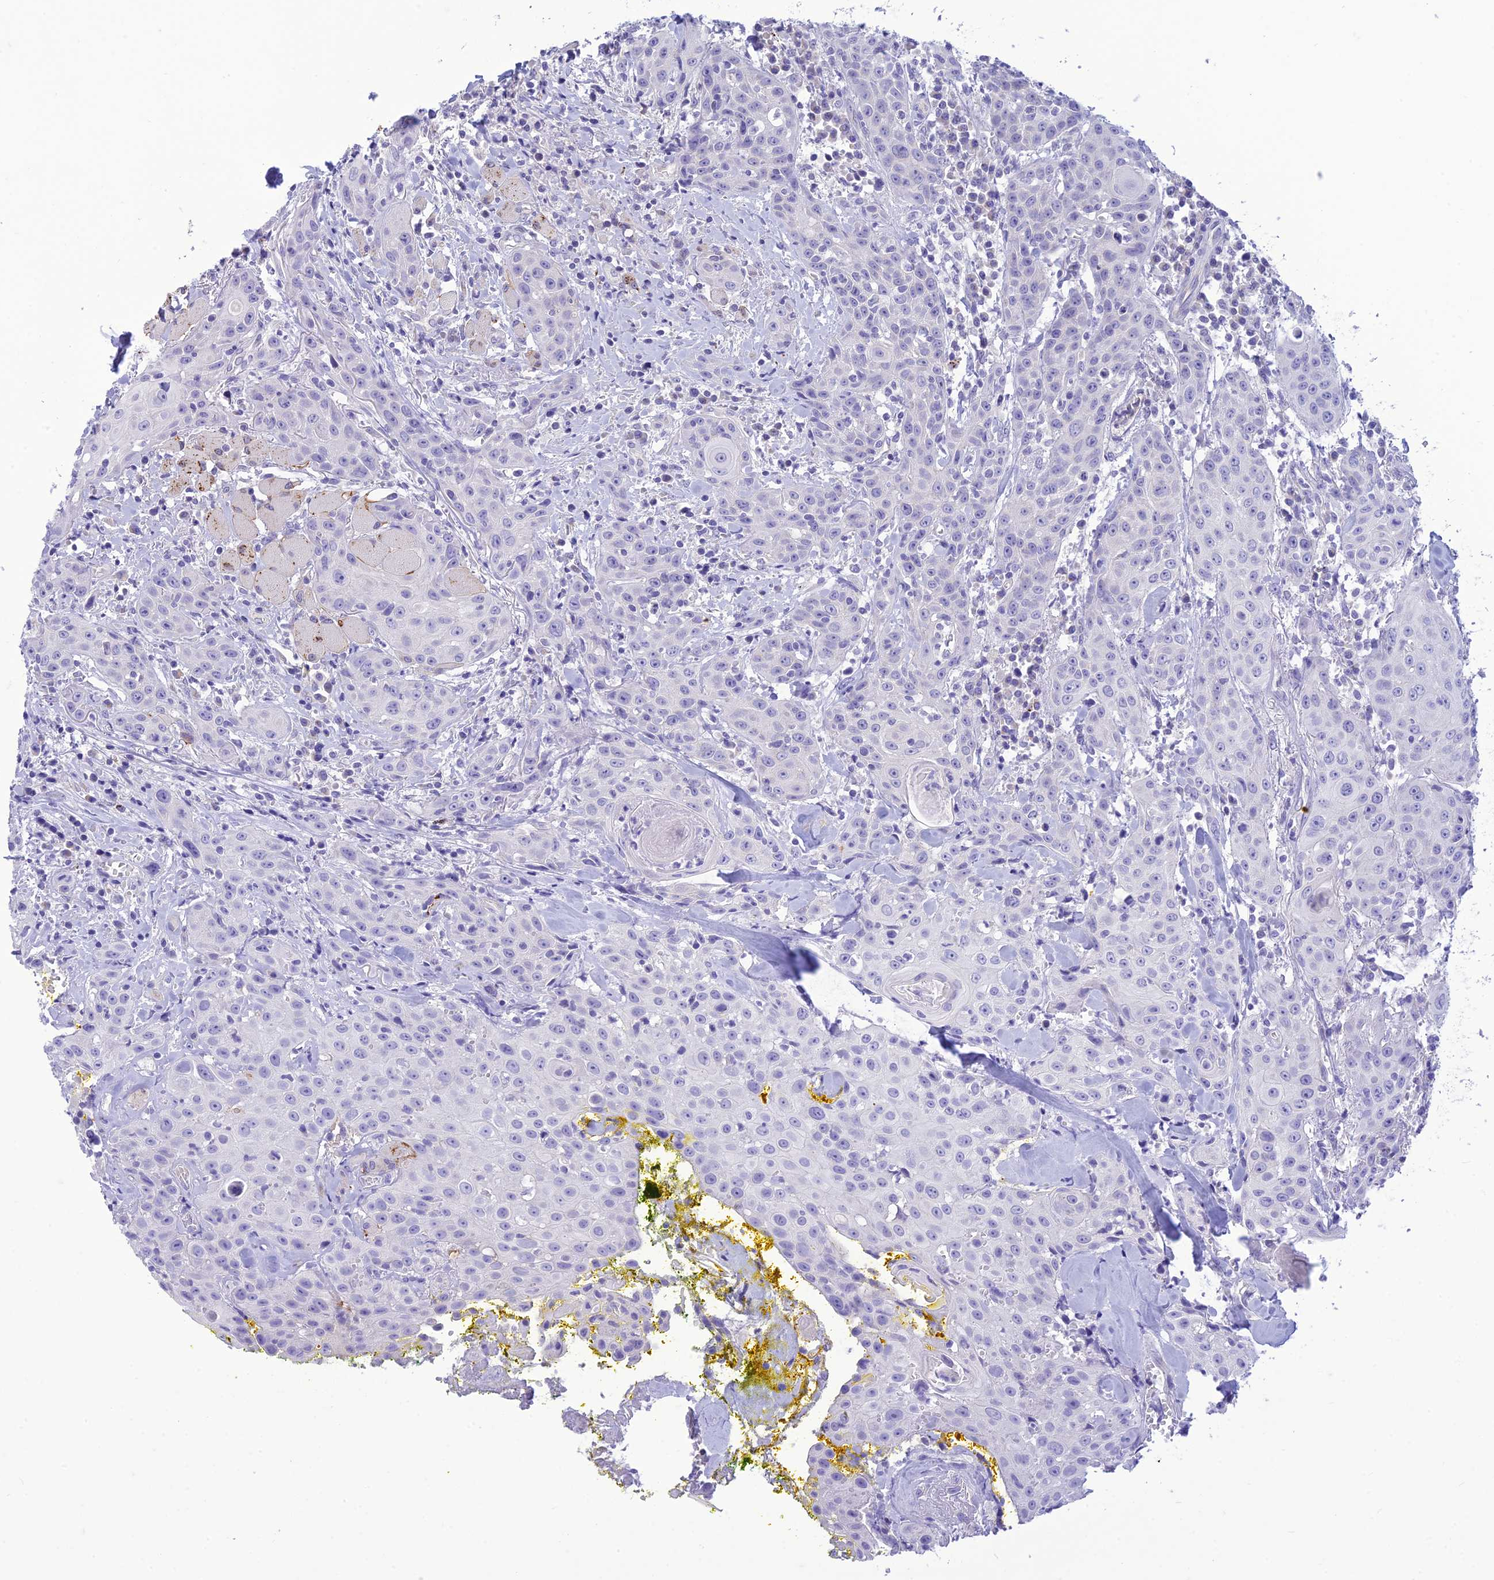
{"staining": {"intensity": "negative", "quantity": "none", "location": "none"}, "tissue": "head and neck cancer", "cell_type": "Tumor cells", "image_type": "cancer", "snomed": [{"axis": "morphology", "description": "Squamous cell carcinoma, NOS"}, {"axis": "topography", "description": "Oral tissue"}, {"axis": "topography", "description": "Head-Neck"}], "caption": "IHC of human head and neck cancer (squamous cell carcinoma) exhibits no staining in tumor cells.", "gene": "DHDH", "patient": {"sex": "female", "age": 82}}